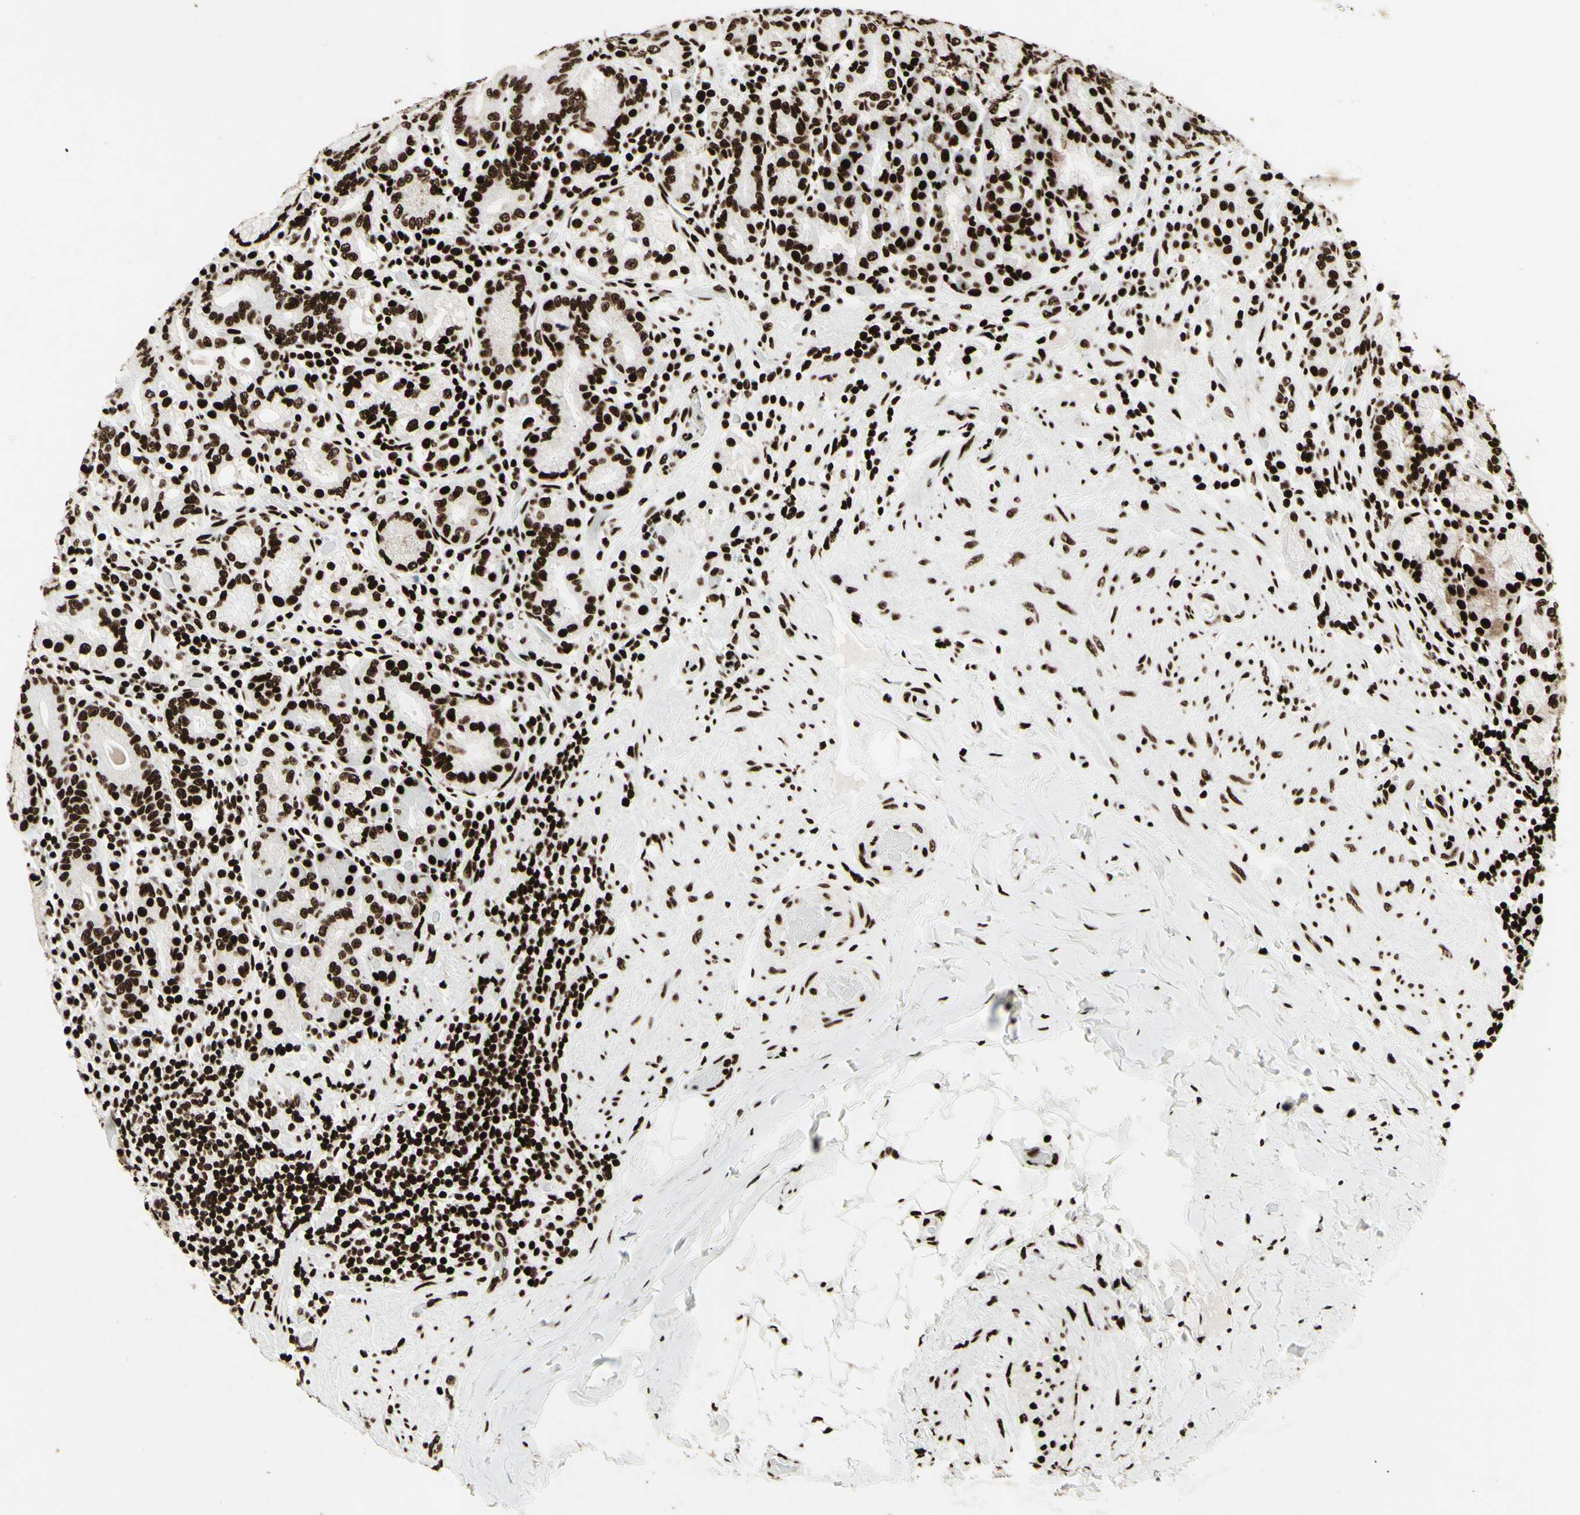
{"staining": {"intensity": "strong", "quantity": ">75%", "location": "nuclear"}, "tissue": "stomach", "cell_type": "Glandular cells", "image_type": "normal", "snomed": [{"axis": "morphology", "description": "Normal tissue, NOS"}, {"axis": "topography", "description": "Stomach, lower"}], "caption": "Immunohistochemistry histopathology image of normal human stomach stained for a protein (brown), which reveals high levels of strong nuclear expression in approximately >75% of glandular cells.", "gene": "U2AF2", "patient": {"sex": "female", "age": 76}}